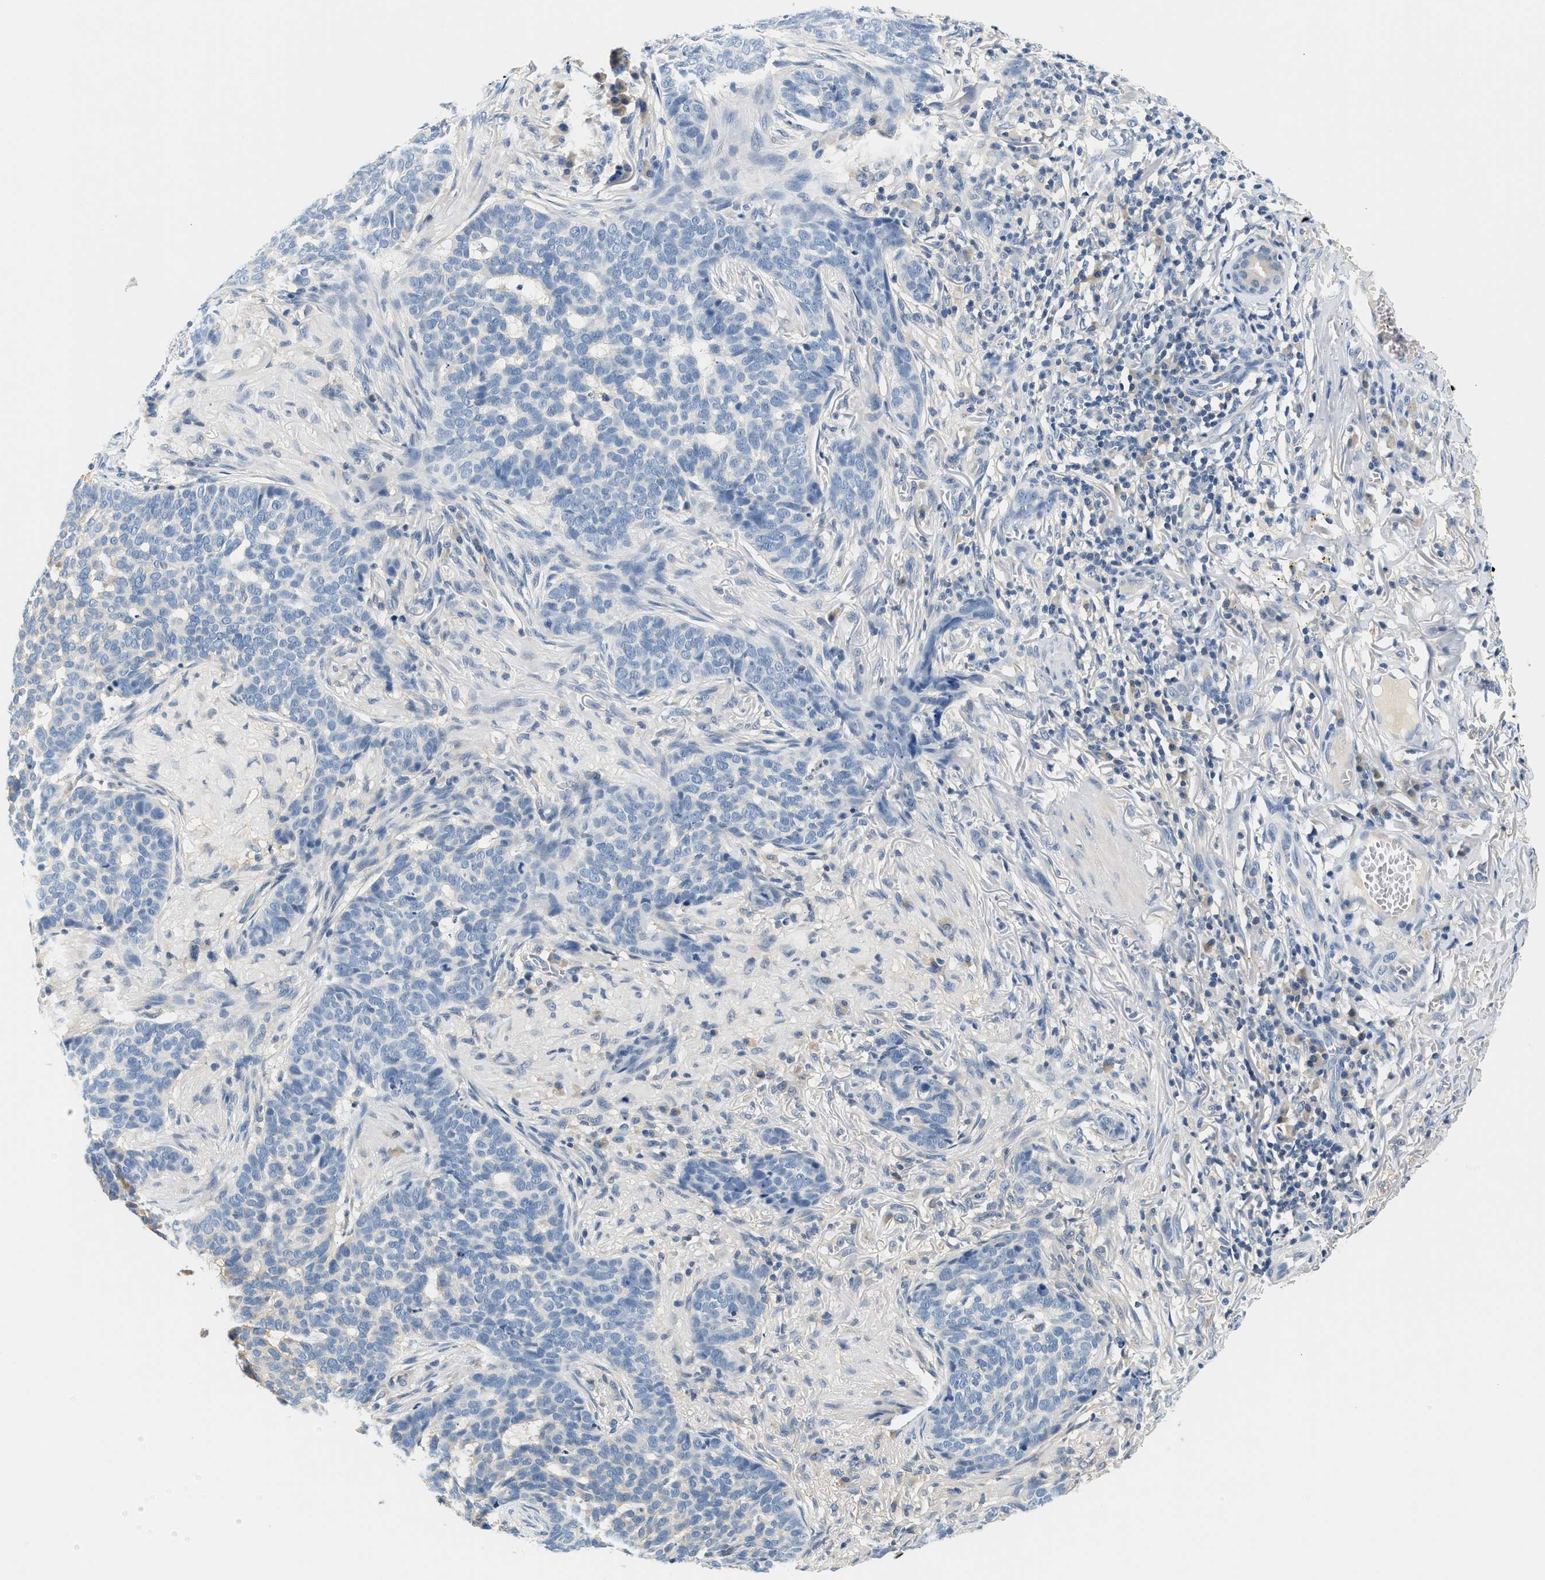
{"staining": {"intensity": "weak", "quantity": "<25%", "location": "cytoplasmic/membranous"}, "tissue": "skin cancer", "cell_type": "Tumor cells", "image_type": "cancer", "snomed": [{"axis": "morphology", "description": "Basal cell carcinoma"}, {"axis": "topography", "description": "Skin"}], "caption": "There is no significant positivity in tumor cells of basal cell carcinoma (skin). (Brightfield microscopy of DAB IHC at high magnification).", "gene": "SLC35E1", "patient": {"sex": "male", "age": 85}}